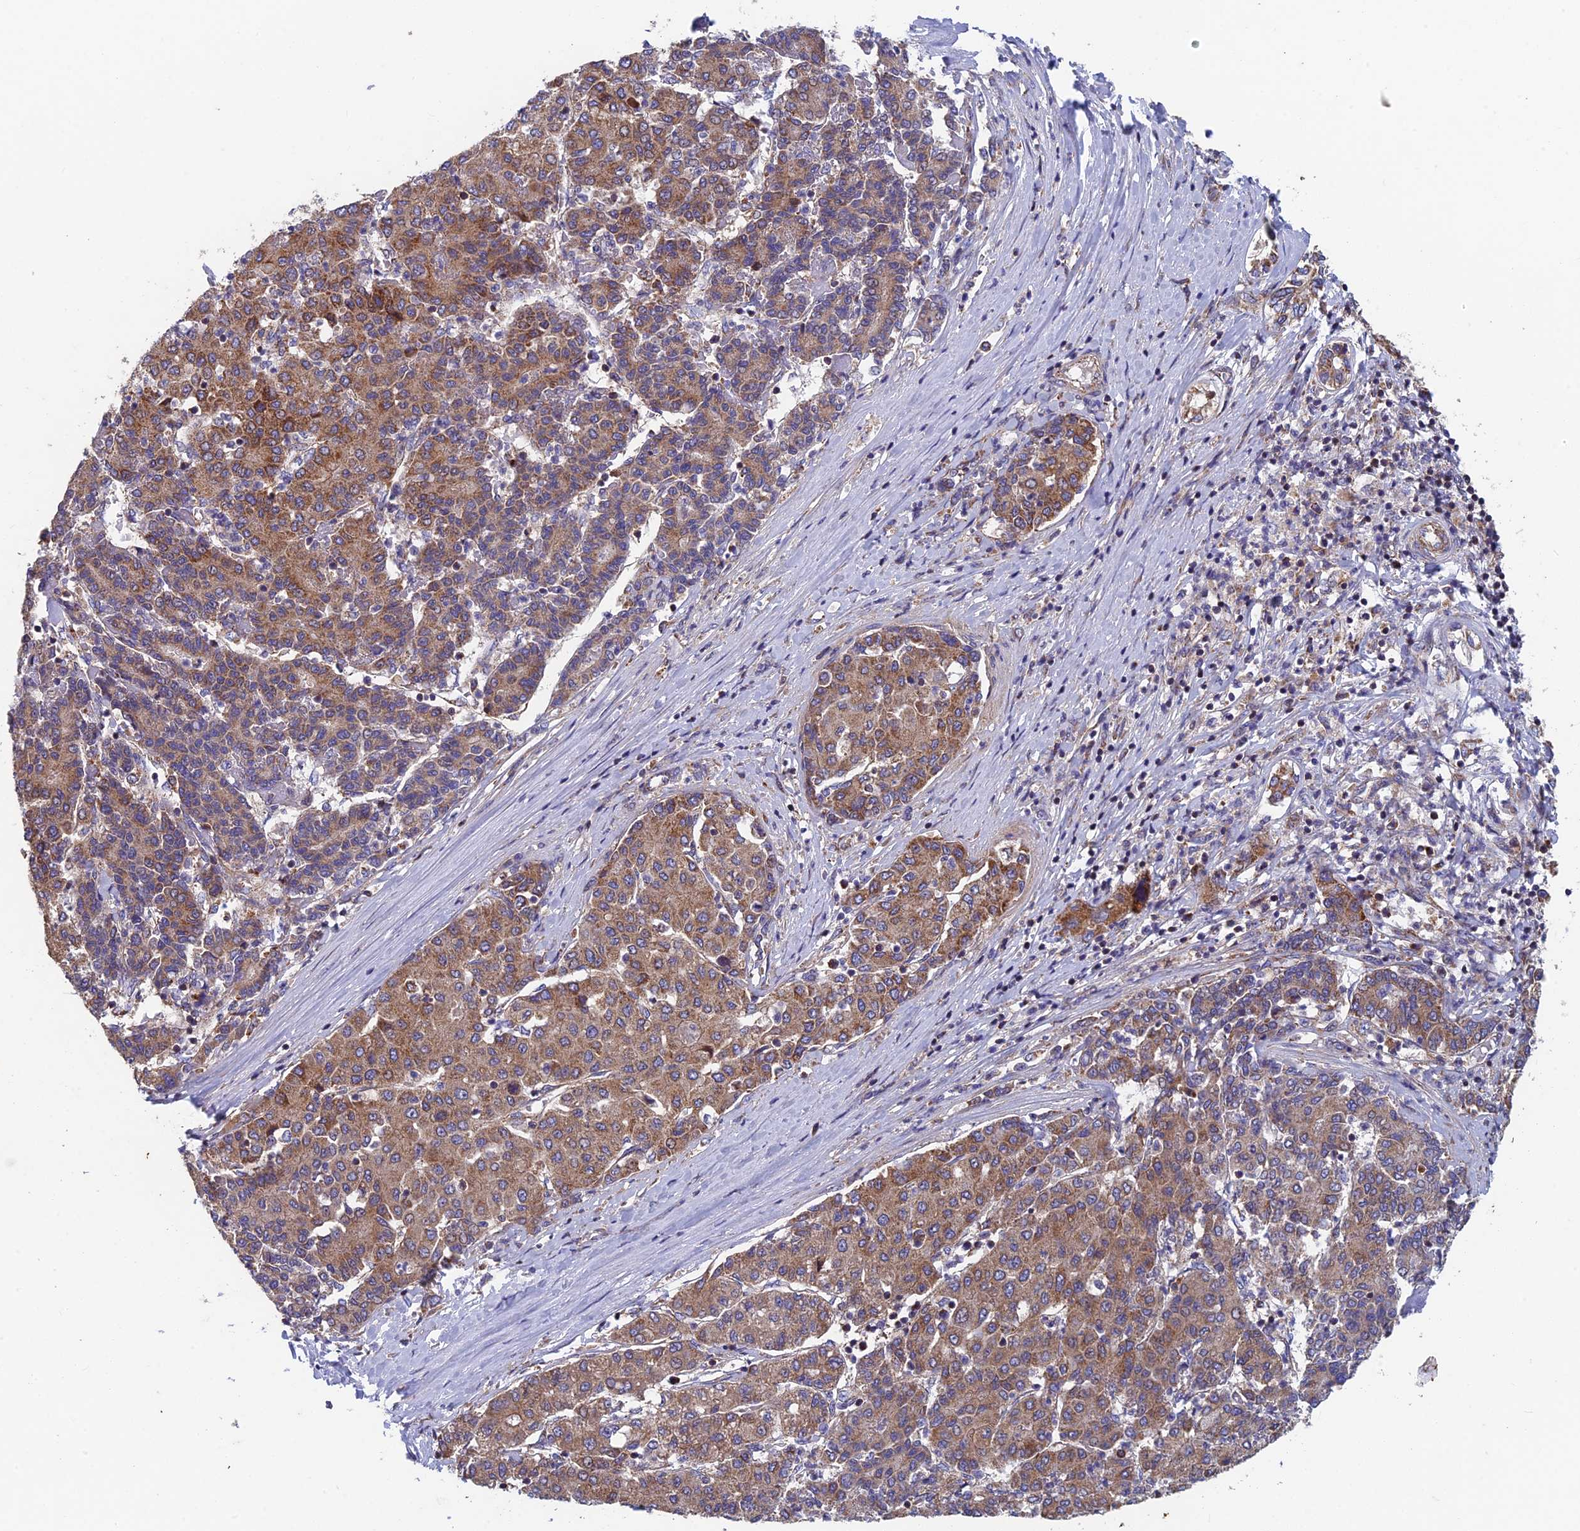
{"staining": {"intensity": "moderate", "quantity": ">75%", "location": "cytoplasmic/membranous"}, "tissue": "liver cancer", "cell_type": "Tumor cells", "image_type": "cancer", "snomed": [{"axis": "morphology", "description": "Carcinoma, Hepatocellular, NOS"}, {"axis": "topography", "description": "Liver"}], "caption": "A micrograph showing moderate cytoplasmic/membranous positivity in about >75% of tumor cells in liver cancer (hepatocellular carcinoma), as visualized by brown immunohistochemical staining.", "gene": "MRPS9", "patient": {"sex": "male", "age": 65}}